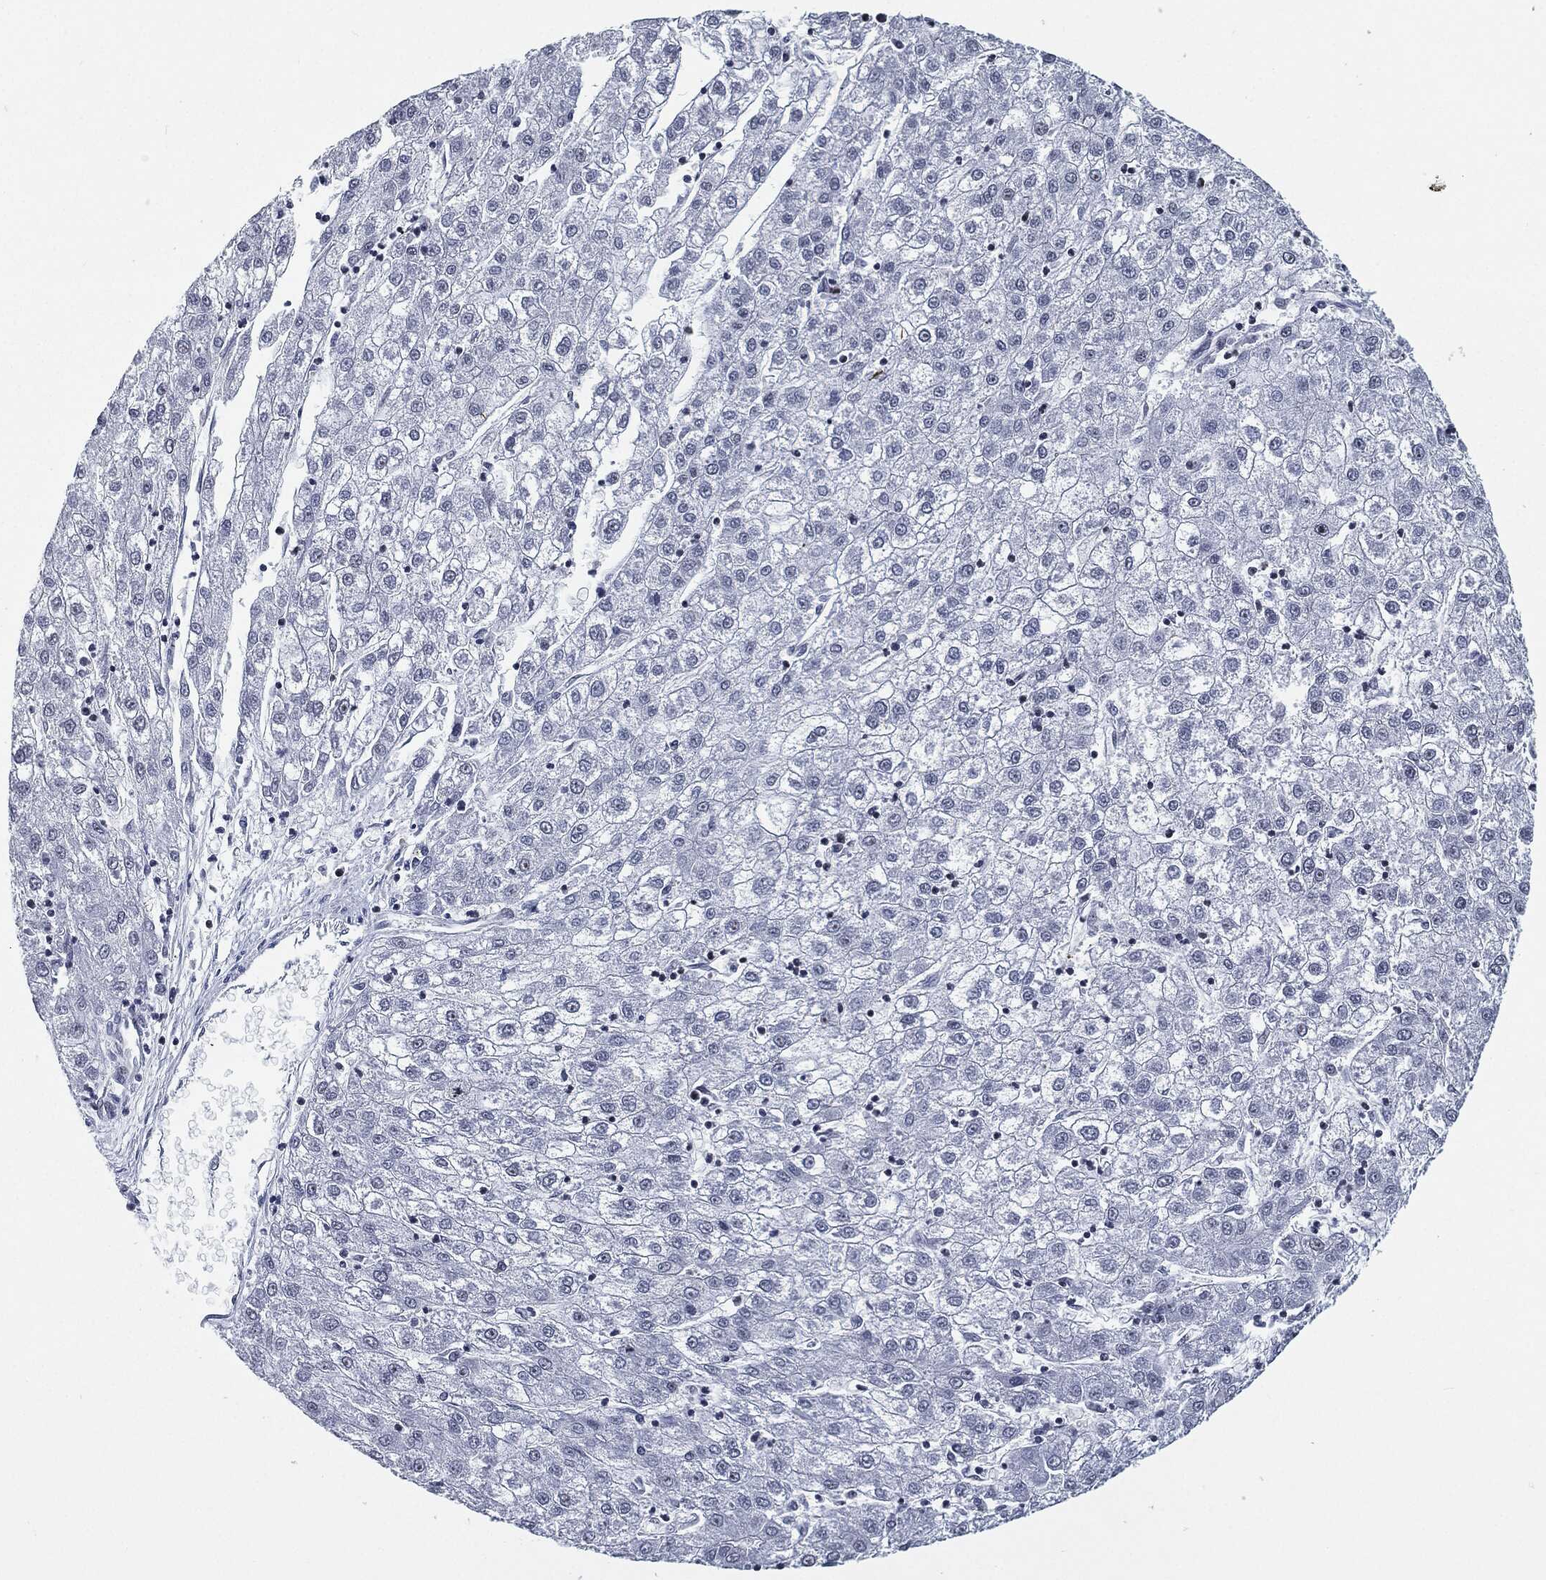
{"staining": {"intensity": "negative", "quantity": "none", "location": "none"}, "tissue": "liver cancer", "cell_type": "Tumor cells", "image_type": "cancer", "snomed": [{"axis": "morphology", "description": "Carcinoma, Hepatocellular, NOS"}, {"axis": "topography", "description": "Liver"}], "caption": "Immunohistochemical staining of liver cancer (hepatocellular carcinoma) exhibits no significant staining in tumor cells.", "gene": "AKT2", "patient": {"sex": "male", "age": 72}}